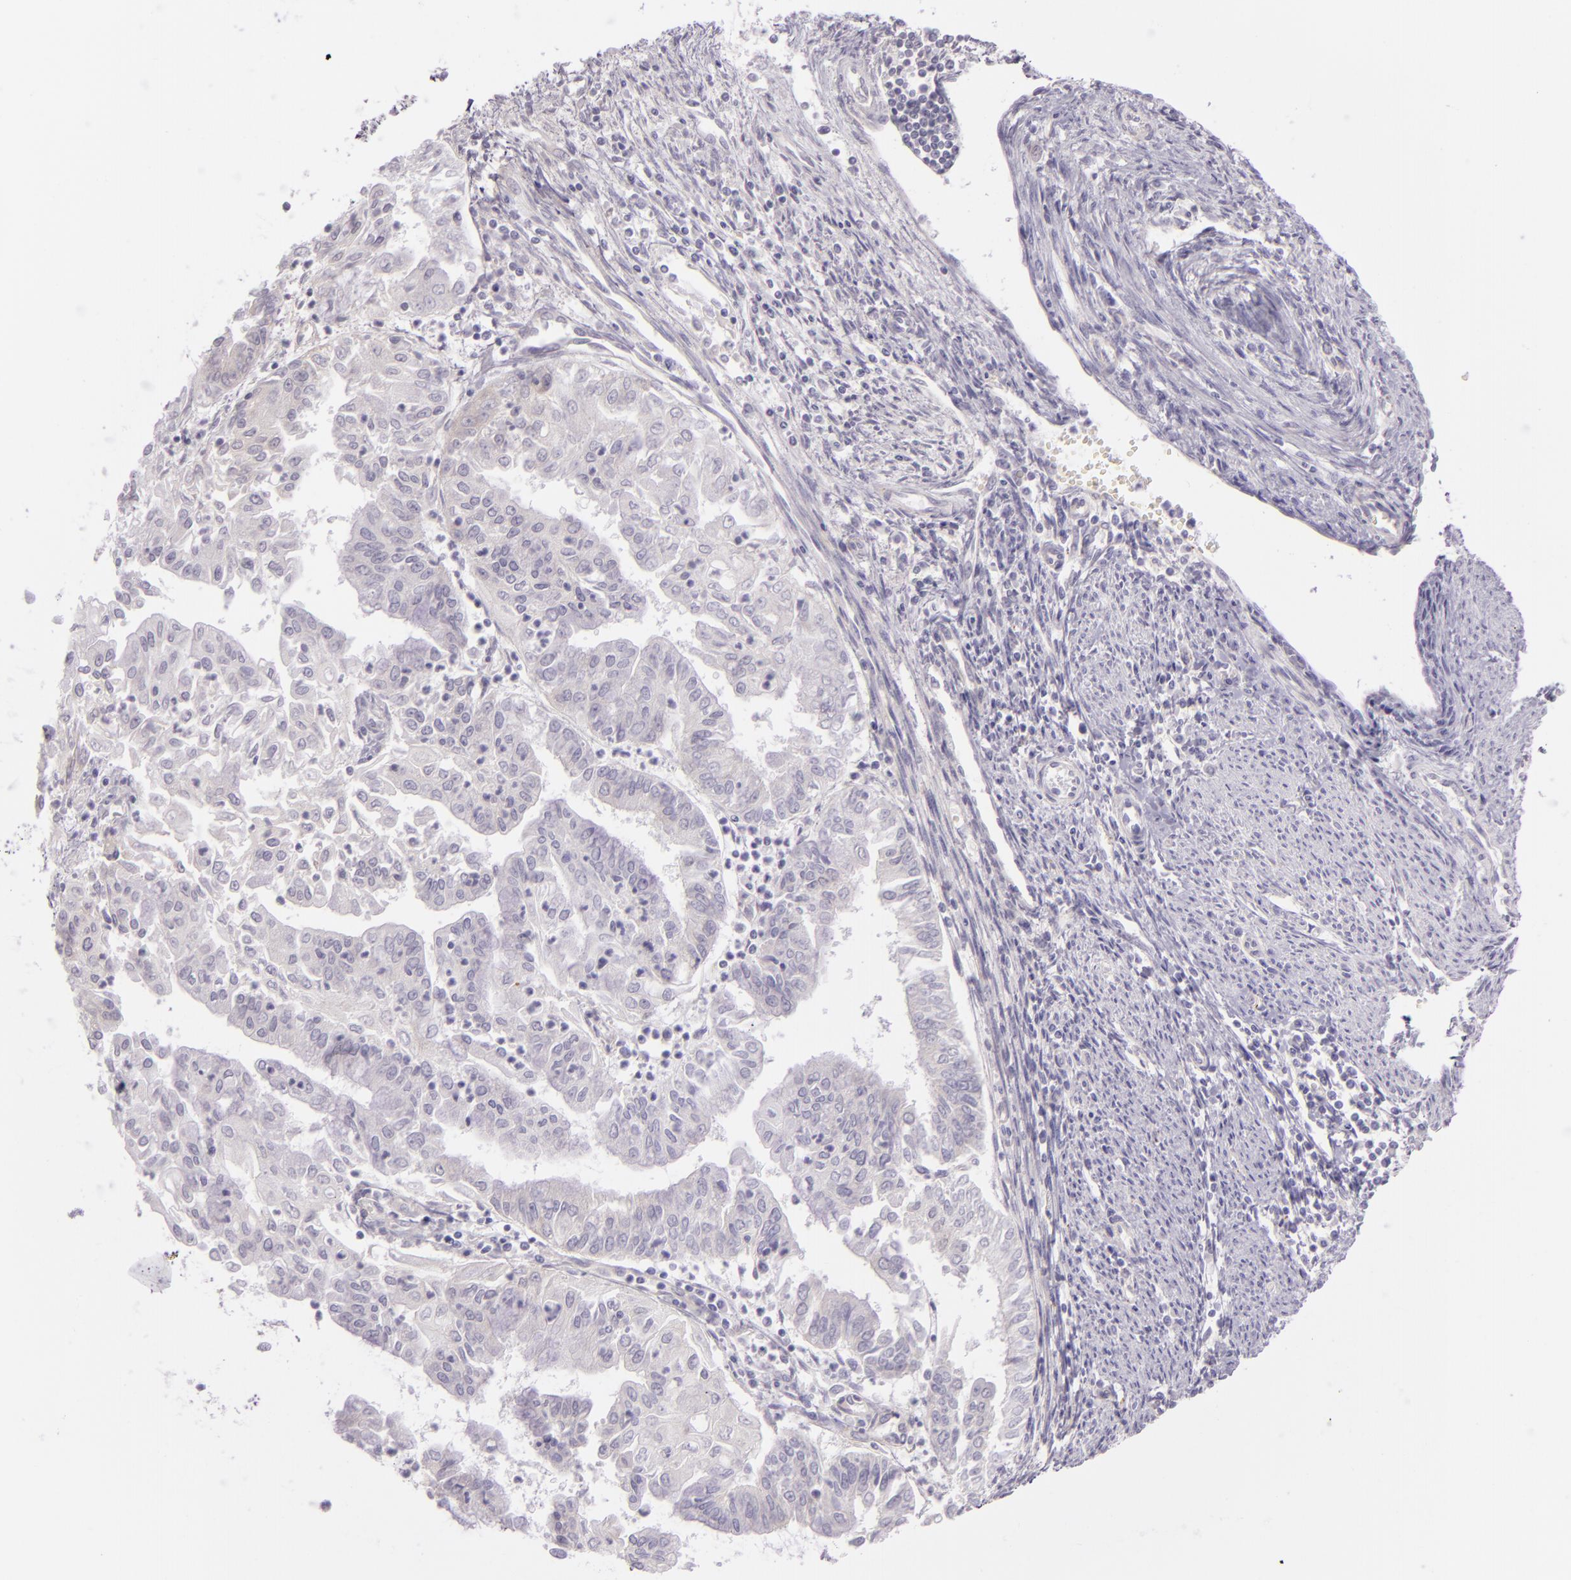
{"staining": {"intensity": "negative", "quantity": "none", "location": "none"}, "tissue": "endometrial cancer", "cell_type": "Tumor cells", "image_type": "cancer", "snomed": [{"axis": "morphology", "description": "Adenocarcinoma, NOS"}, {"axis": "topography", "description": "Endometrium"}], "caption": "Tumor cells are negative for protein expression in human adenocarcinoma (endometrial).", "gene": "ZC3H7B", "patient": {"sex": "female", "age": 75}}